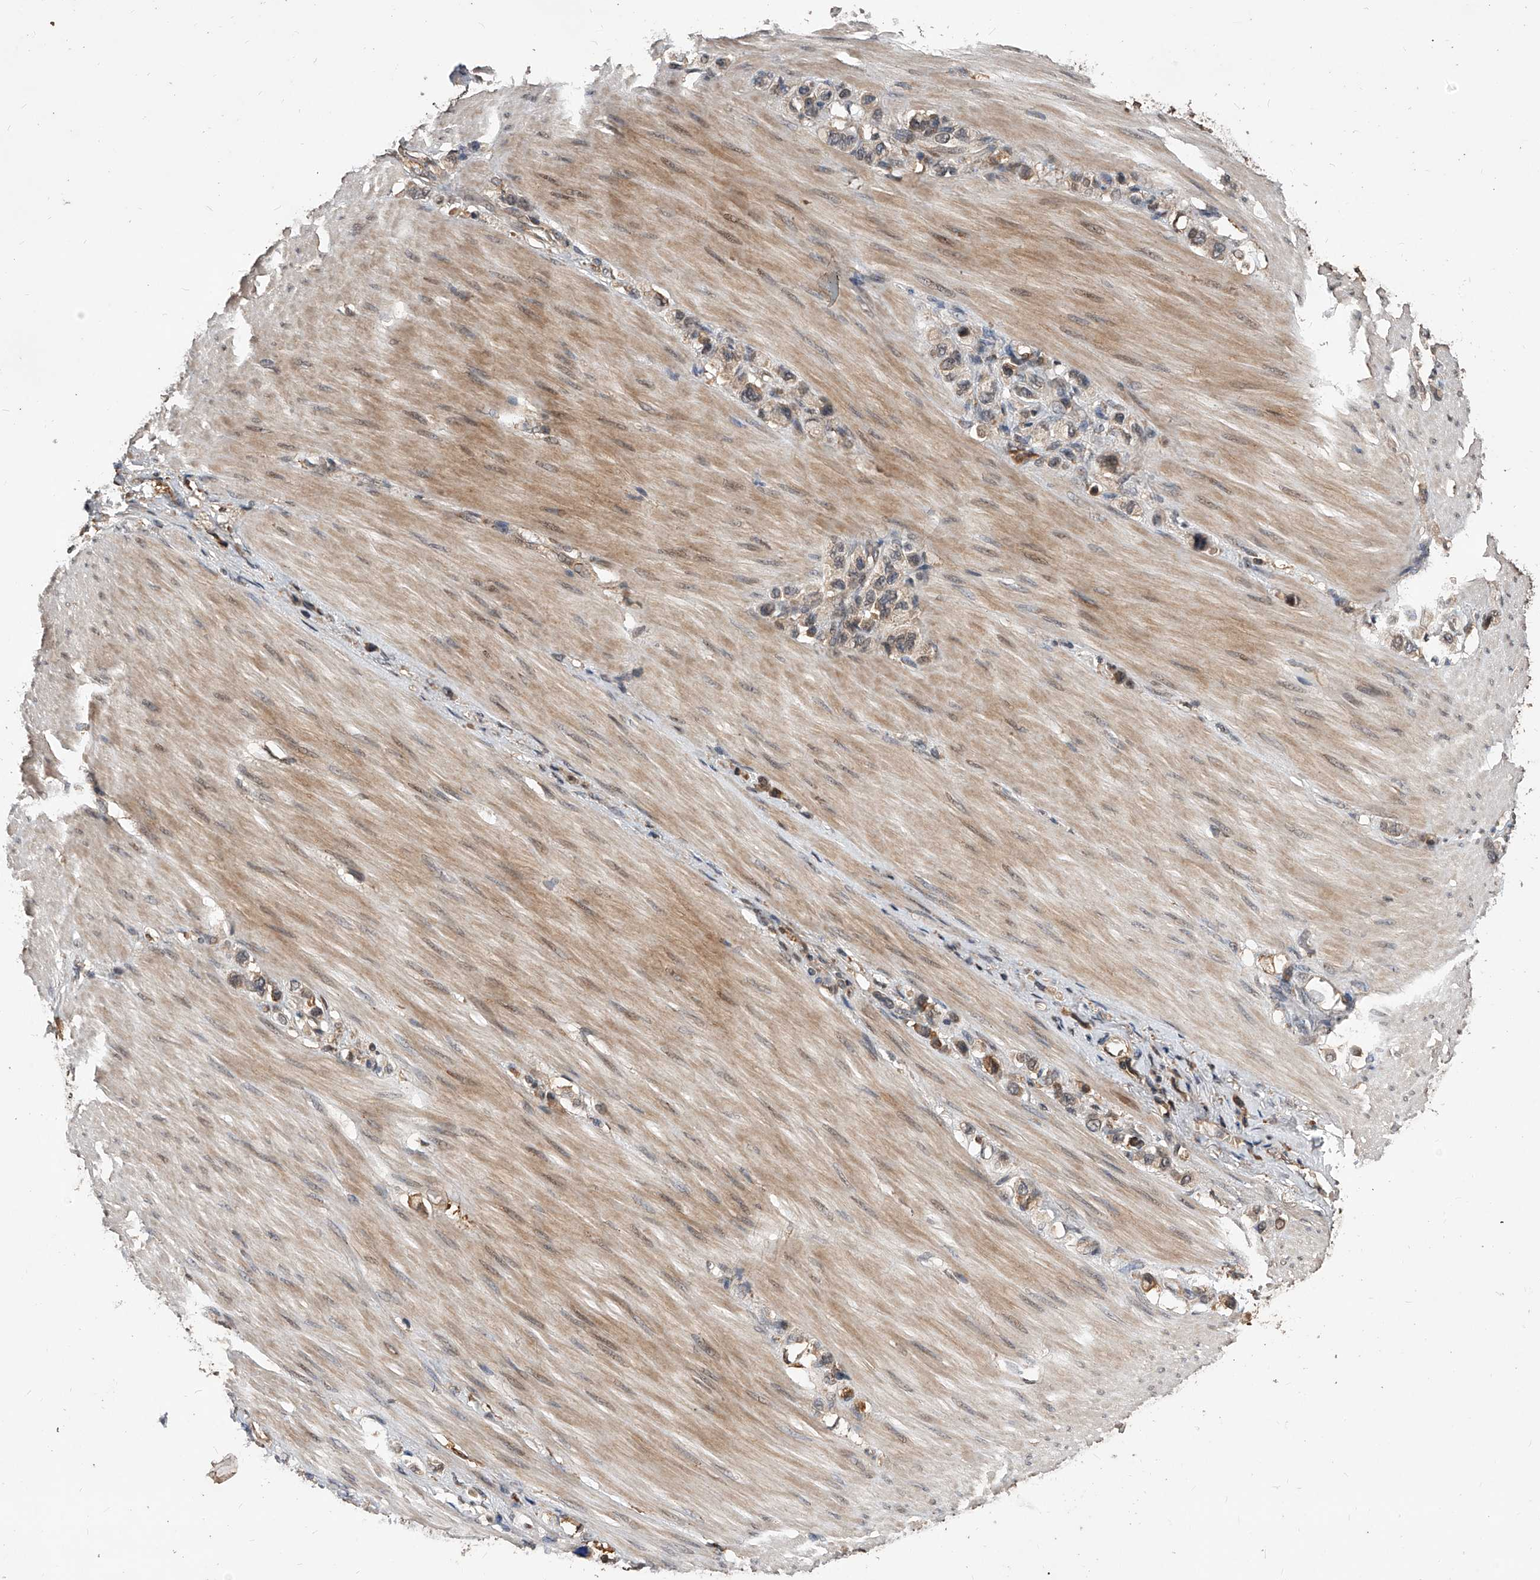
{"staining": {"intensity": "weak", "quantity": "25%-75%", "location": "cytoplasmic/membranous"}, "tissue": "stomach cancer", "cell_type": "Tumor cells", "image_type": "cancer", "snomed": [{"axis": "morphology", "description": "Adenocarcinoma, NOS"}, {"axis": "topography", "description": "Stomach"}], "caption": "Tumor cells reveal weak cytoplasmic/membranous positivity in approximately 25%-75% of cells in stomach adenocarcinoma.", "gene": "CFAP410", "patient": {"sex": "female", "age": 65}}